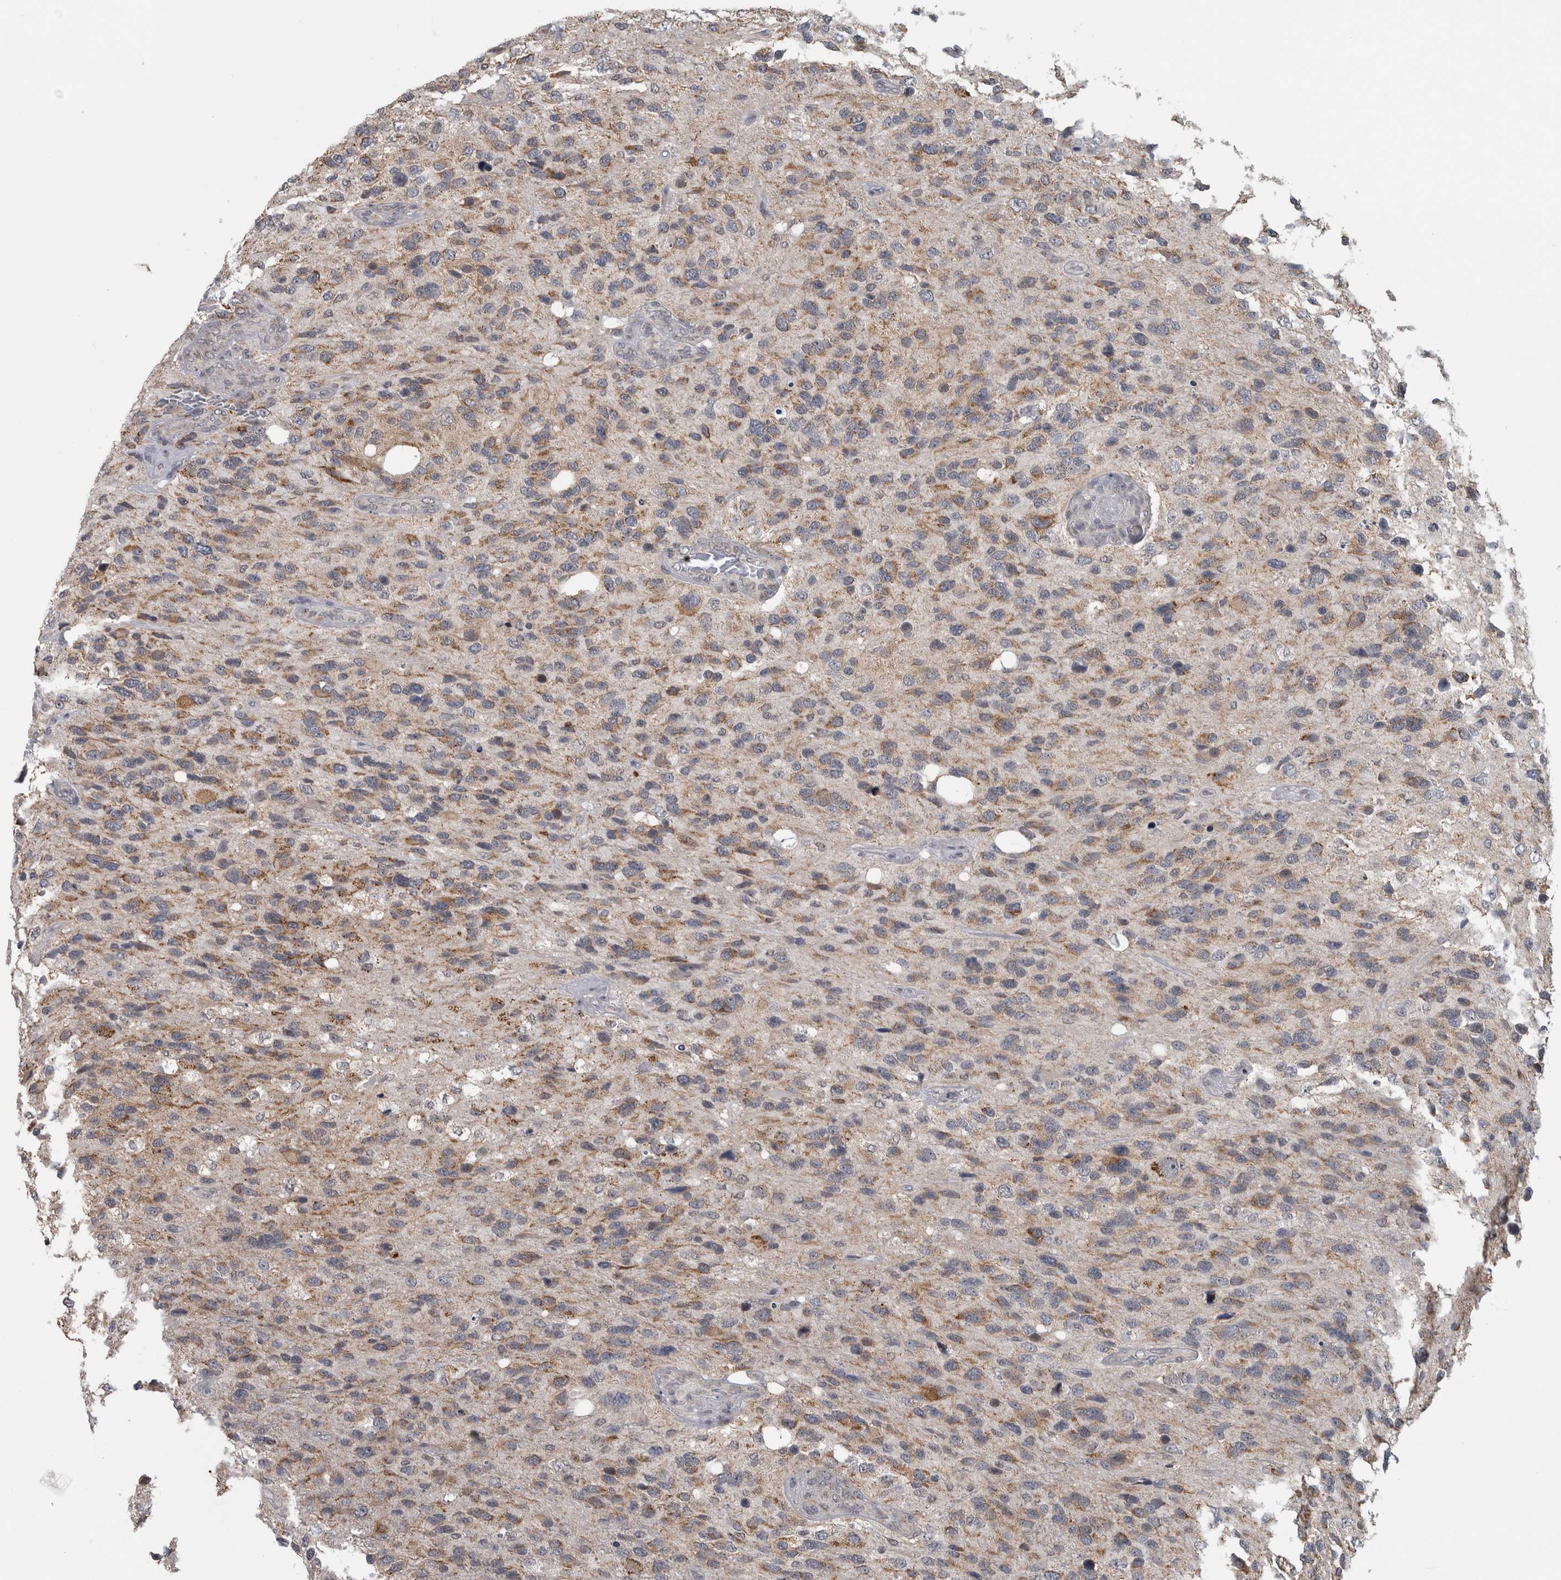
{"staining": {"intensity": "moderate", "quantity": "25%-75%", "location": "cytoplasmic/membranous"}, "tissue": "glioma", "cell_type": "Tumor cells", "image_type": "cancer", "snomed": [{"axis": "morphology", "description": "Glioma, malignant, High grade"}, {"axis": "topography", "description": "Brain"}], "caption": "A medium amount of moderate cytoplasmic/membranous staining is present in about 25%-75% of tumor cells in high-grade glioma (malignant) tissue.", "gene": "OR2K2", "patient": {"sex": "female", "age": 58}}